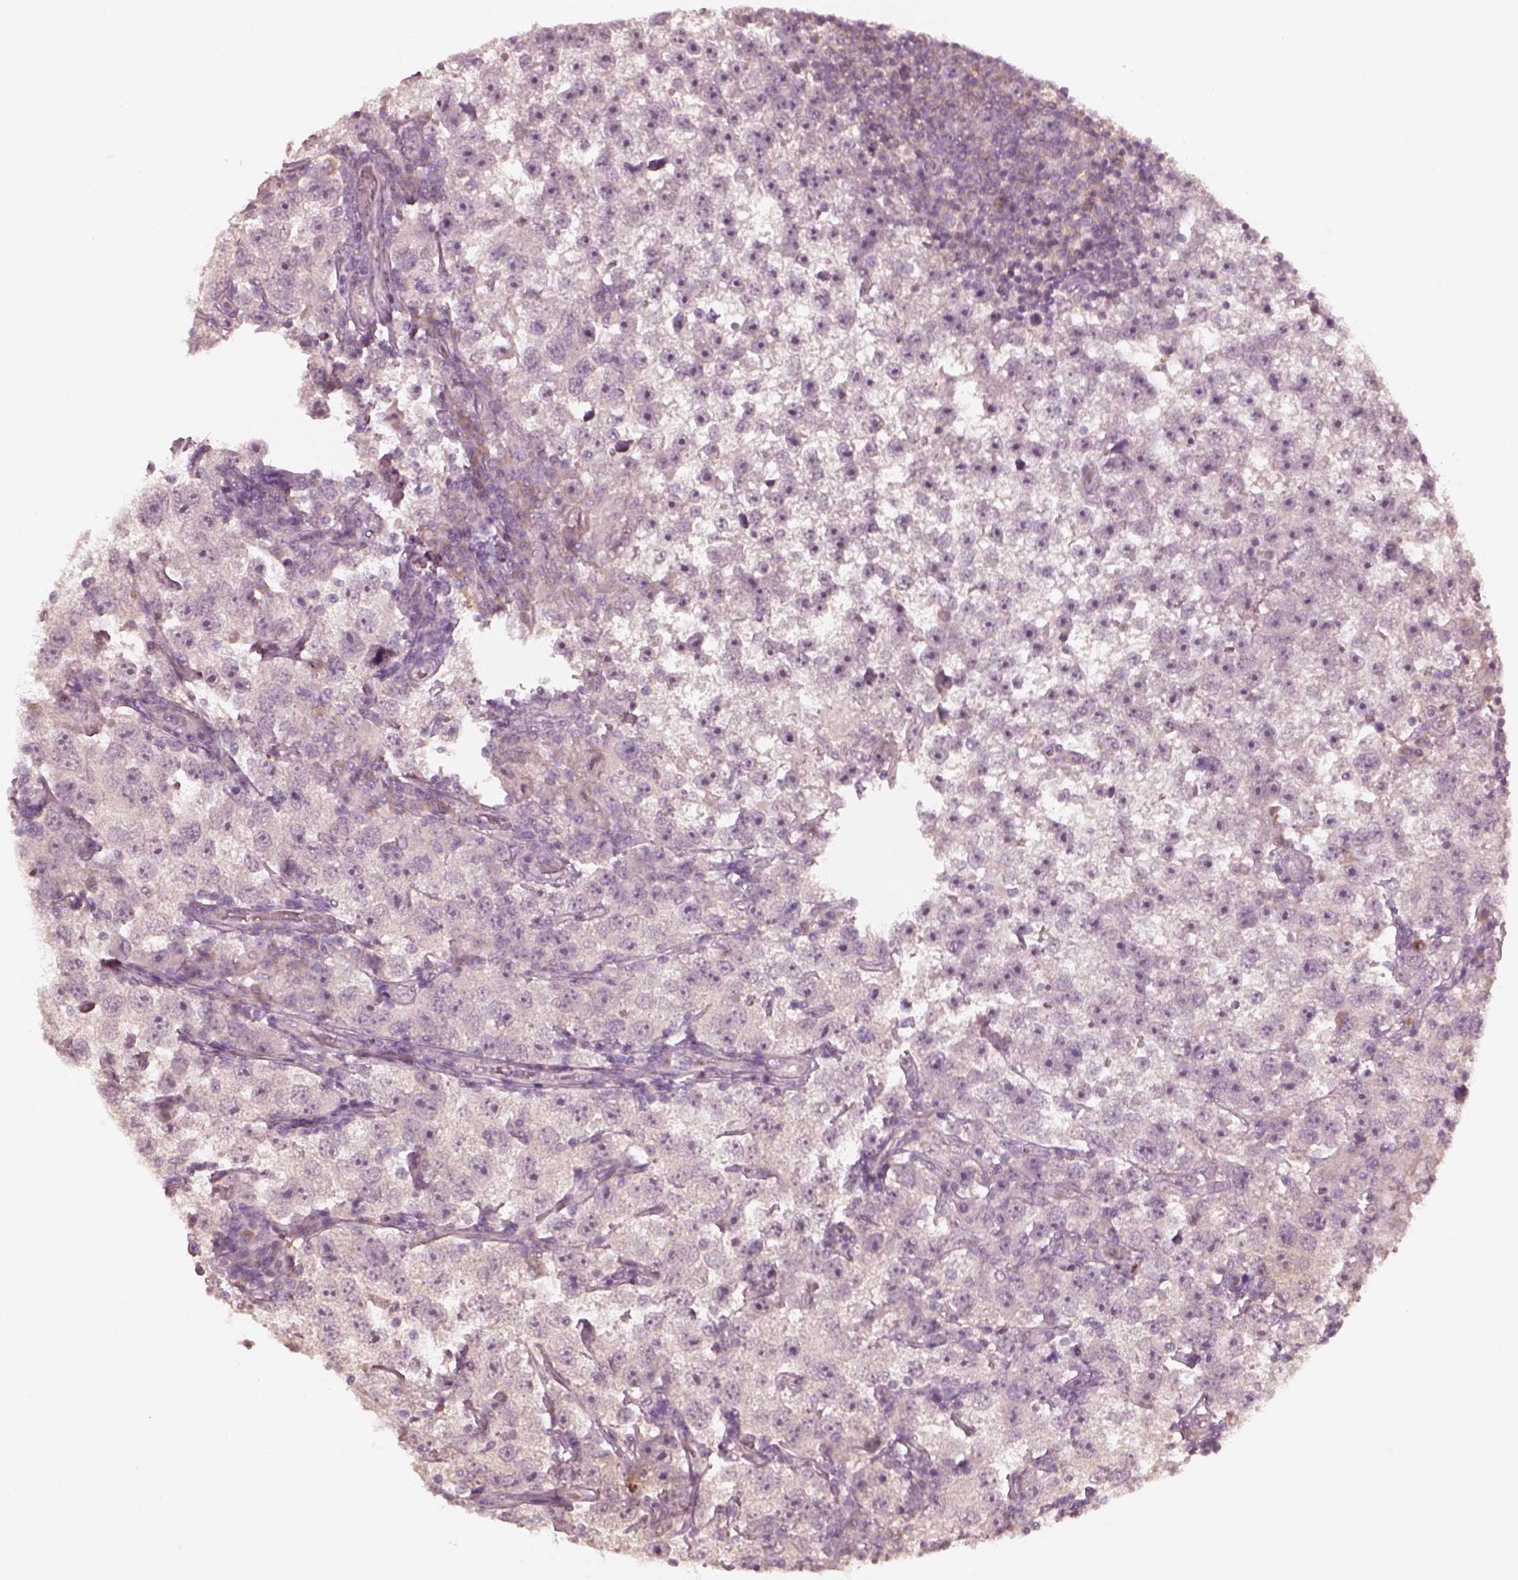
{"staining": {"intensity": "negative", "quantity": "none", "location": "none"}, "tissue": "testis cancer", "cell_type": "Tumor cells", "image_type": "cancer", "snomed": [{"axis": "morphology", "description": "Seminoma, NOS"}, {"axis": "topography", "description": "Testis"}], "caption": "IHC photomicrograph of human testis cancer (seminoma) stained for a protein (brown), which shows no expression in tumor cells.", "gene": "VWA5B1", "patient": {"sex": "male", "age": 26}}